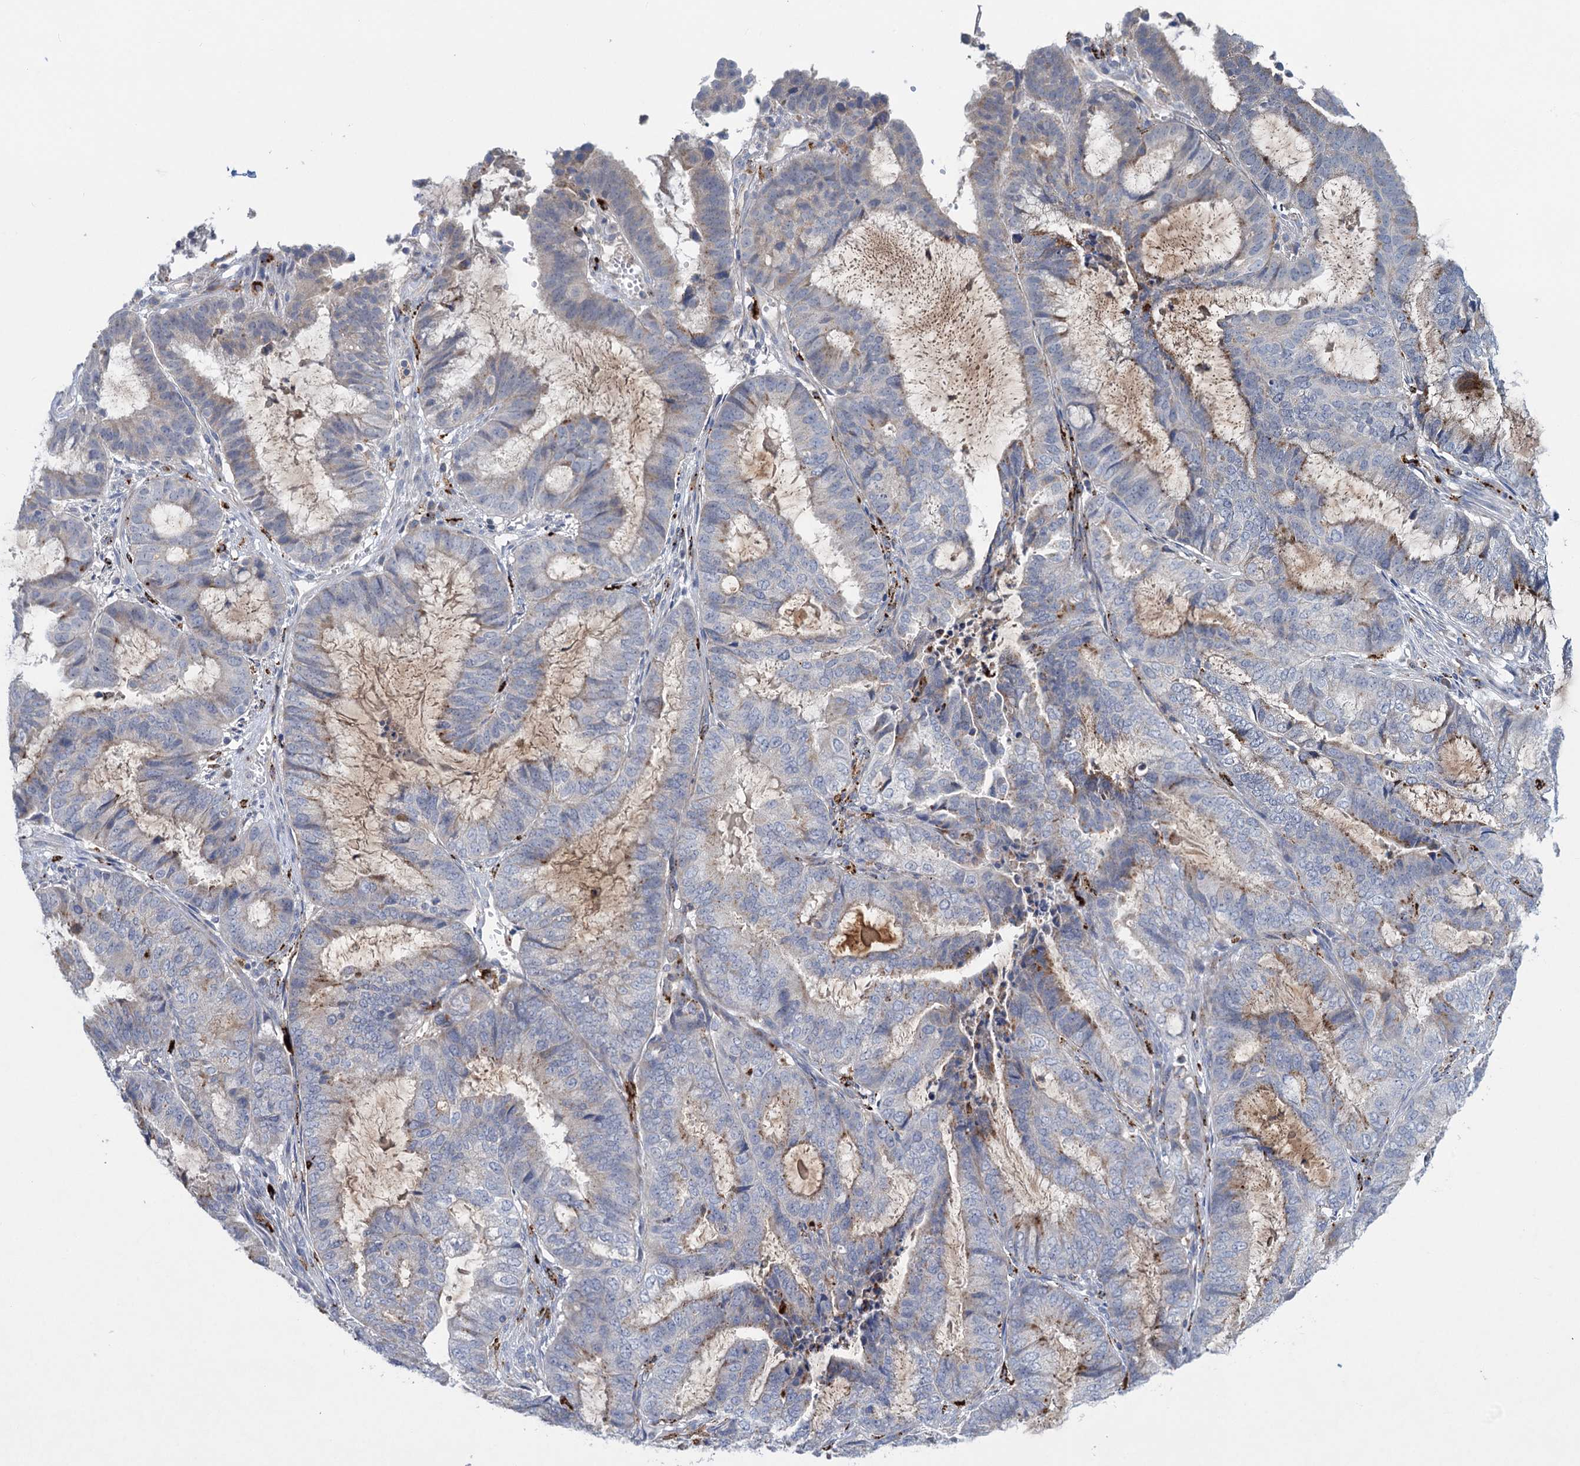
{"staining": {"intensity": "negative", "quantity": "none", "location": "none"}, "tissue": "endometrial cancer", "cell_type": "Tumor cells", "image_type": "cancer", "snomed": [{"axis": "morphology", "description": "Adenocarcinoma, NOS"}, {"axis": "topography", "description": "Endometrium"}], "caption": "IHC image of neoplastic tissue: human endometrial cancer (adenocarcinoma) stained with DAB displays no significant protein positivity in tumor cells. (Immunohistochemistry, brightfield microscopy, high magnification).", "gene": "ANKS3", "patient": {"sex": "female", "age": 51}}